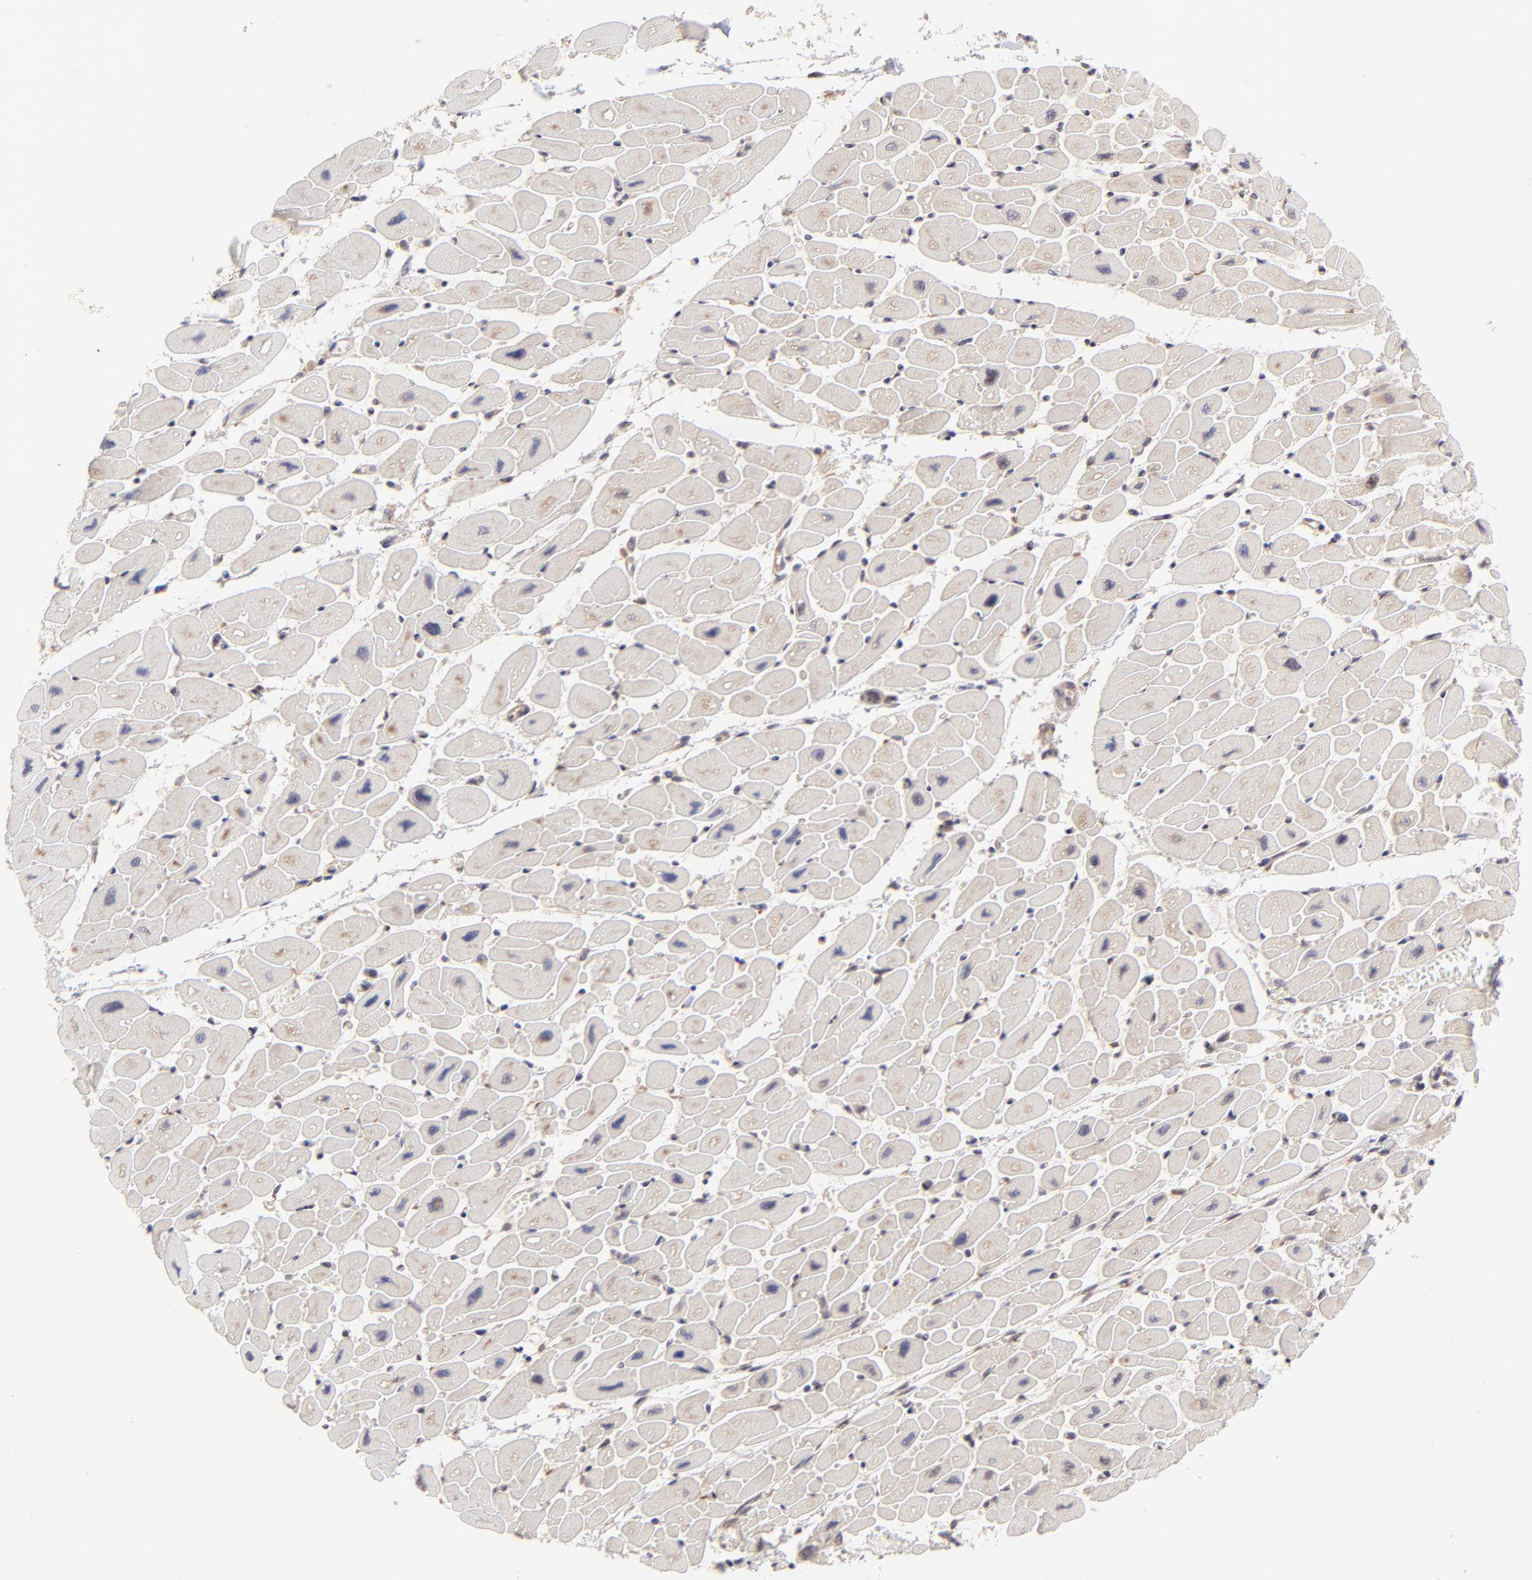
{"staining": {"intensity": "weak", "quantity": ">75%", "location": "cytoplasmic/membranous"}, "tissue": "heart muscle", "cell_type": "Cardiomyocytes", "image_type": "normal", "snomed": [{"axis": "morphology", "description": "Normal tissue, NOS"}, {"axis": "topography", "description": "Heart"}], "caption": "The image shows immunohistochemical staining of unremarkable heart muscle. There is weak cytoplasmic/membranous staining is appreciated in approximately >75% of cardiomyocytes. The protein is stained brown, and the nuclei are stained in blue (DAB IHC with brightfield microscopy, high magnification).", "gene": "TNRC6B", "patient": {"sex": "female", "age": 54}}